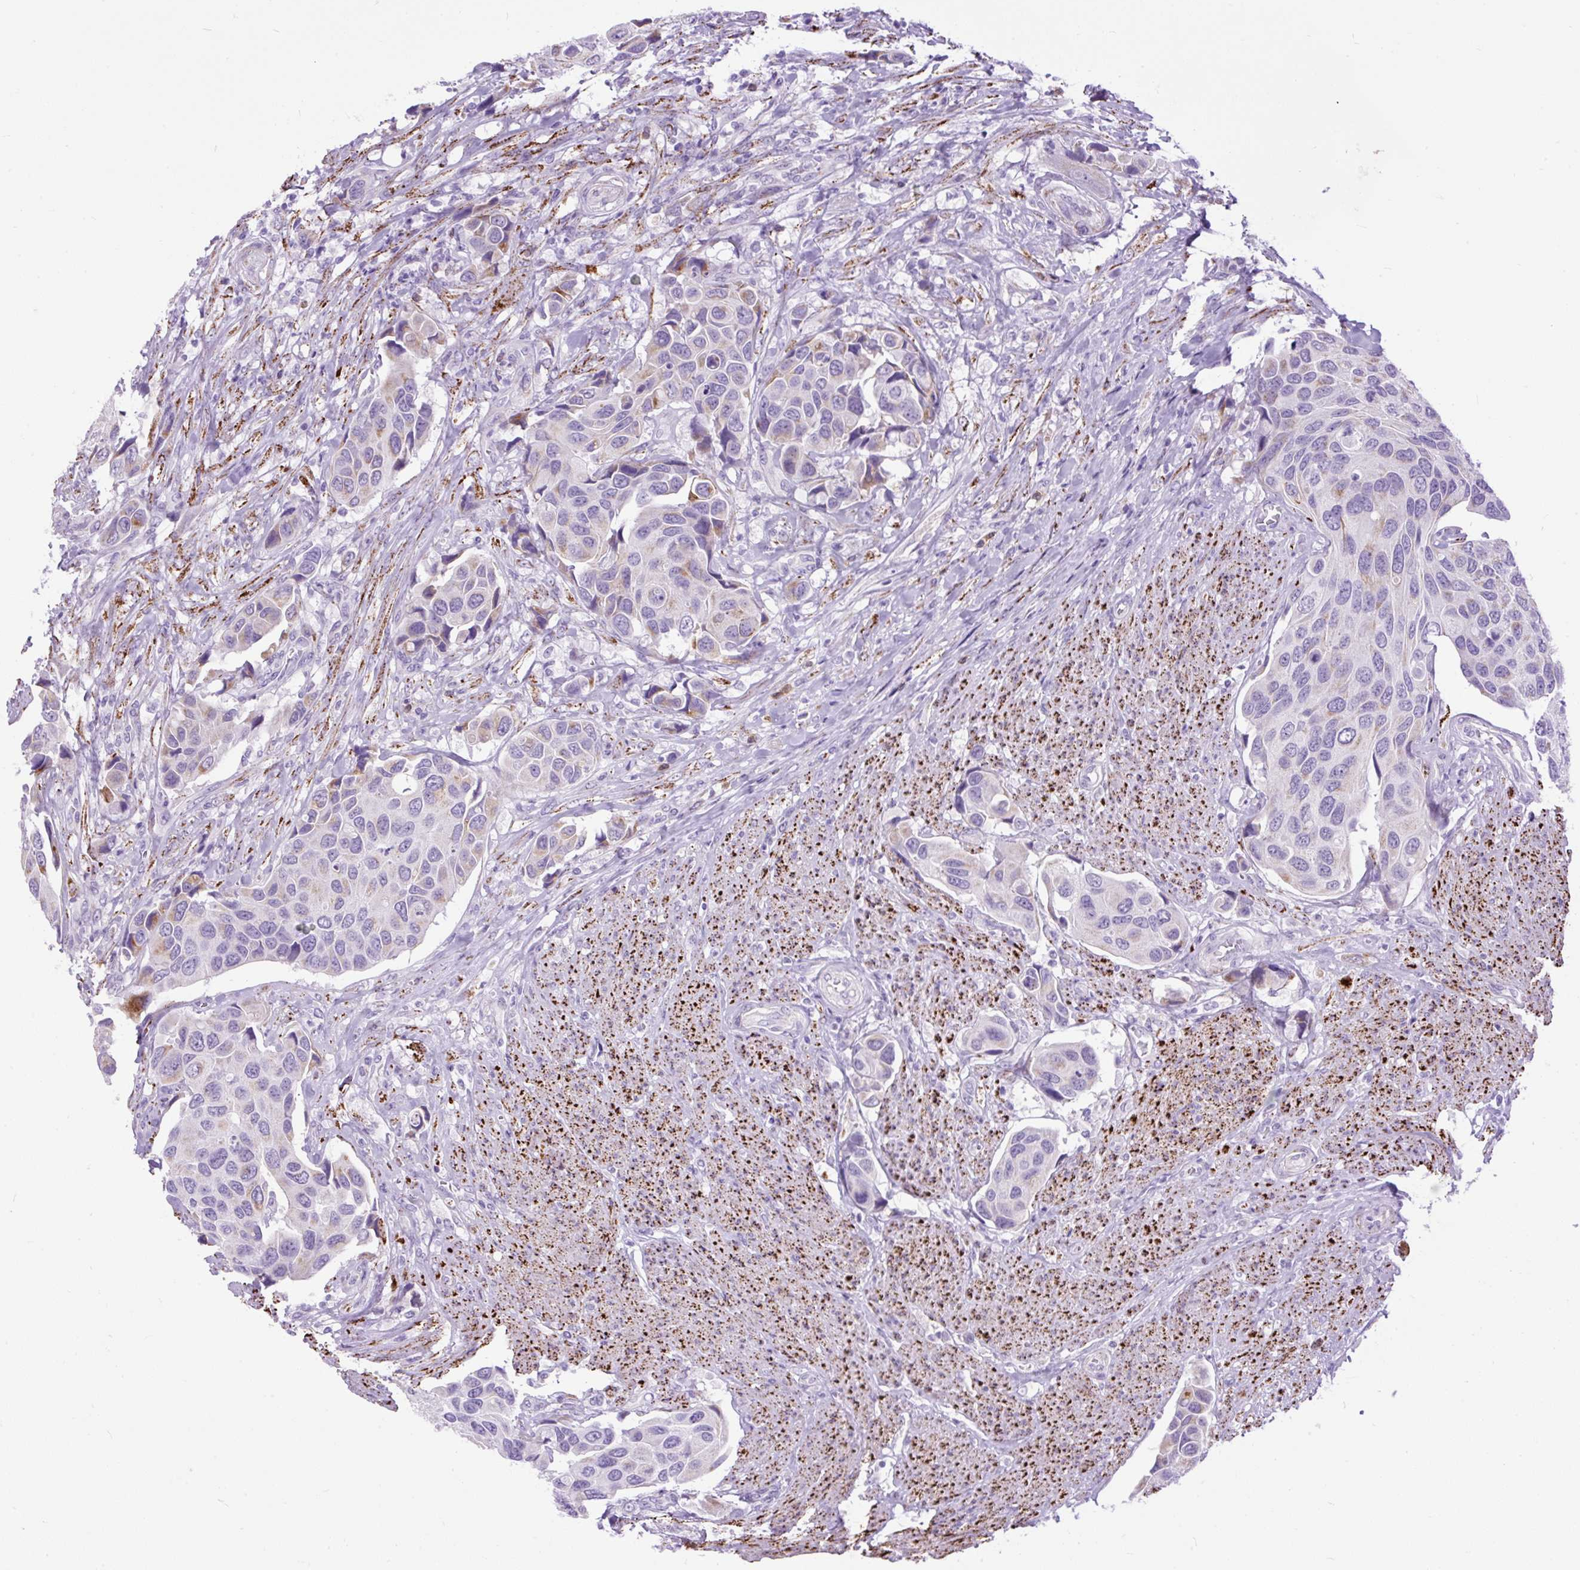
{"staining": {"intensity": "negative", "quantity": "none", "location": "none"}, "tissue": "urothelial cancer", "cell_type": "Tumor cells", "image_type": "cancer", "snomed": [{"axis": "morphology", "description": "Urothelial carcinoma, High grade"}, {"axis": "topography", "description": "Urinary bladder"}], "caption": "Histopathology image shows no significant protein positivity in tumor cells of urothelial carcinoma (high-grade). Nuclei are stained in blue.", "gene": "ZNF256", "patient": {"sex": "male", "age": 74}}